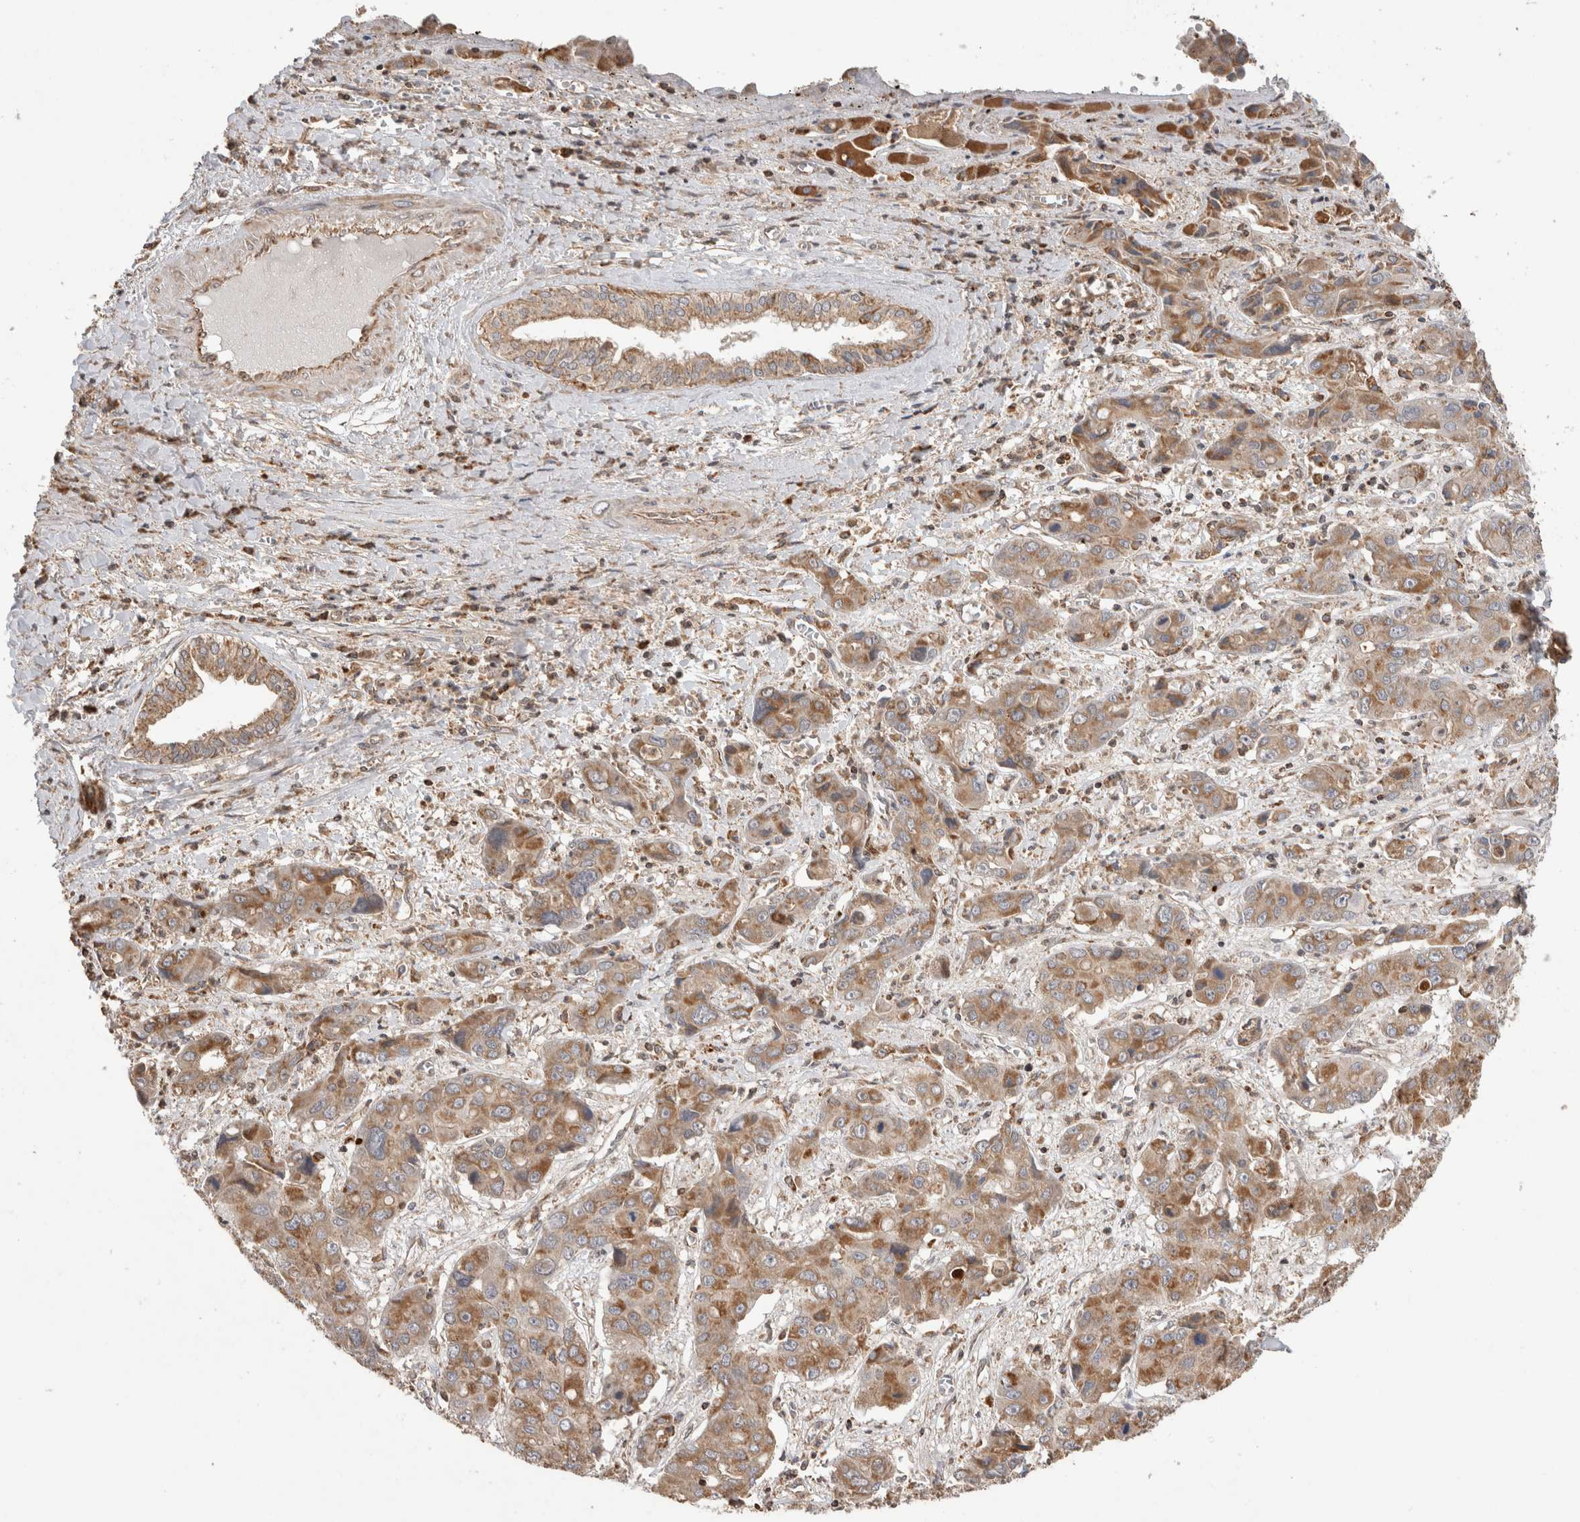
{"staining": {"intensity": "moderate", "quantity": ">75%", "location": "cytoplasmic/membranous"}, "tissue": "liver cancer", "cell_type": "Tumor cells", "image_type": "cancer", "snomed": [{"axis": "morphology", "description": "Cholangiocarcinoma"}, {"axis": "topography", "description": "Liver"}], "caption": "Tumor cells display medium levels of moderate cytoplasmic/membranous staining in approximately >75% of cells in human liver cancer.", "gene": "IMMP2L", "patient": {"sex": "male", "age": 67}}